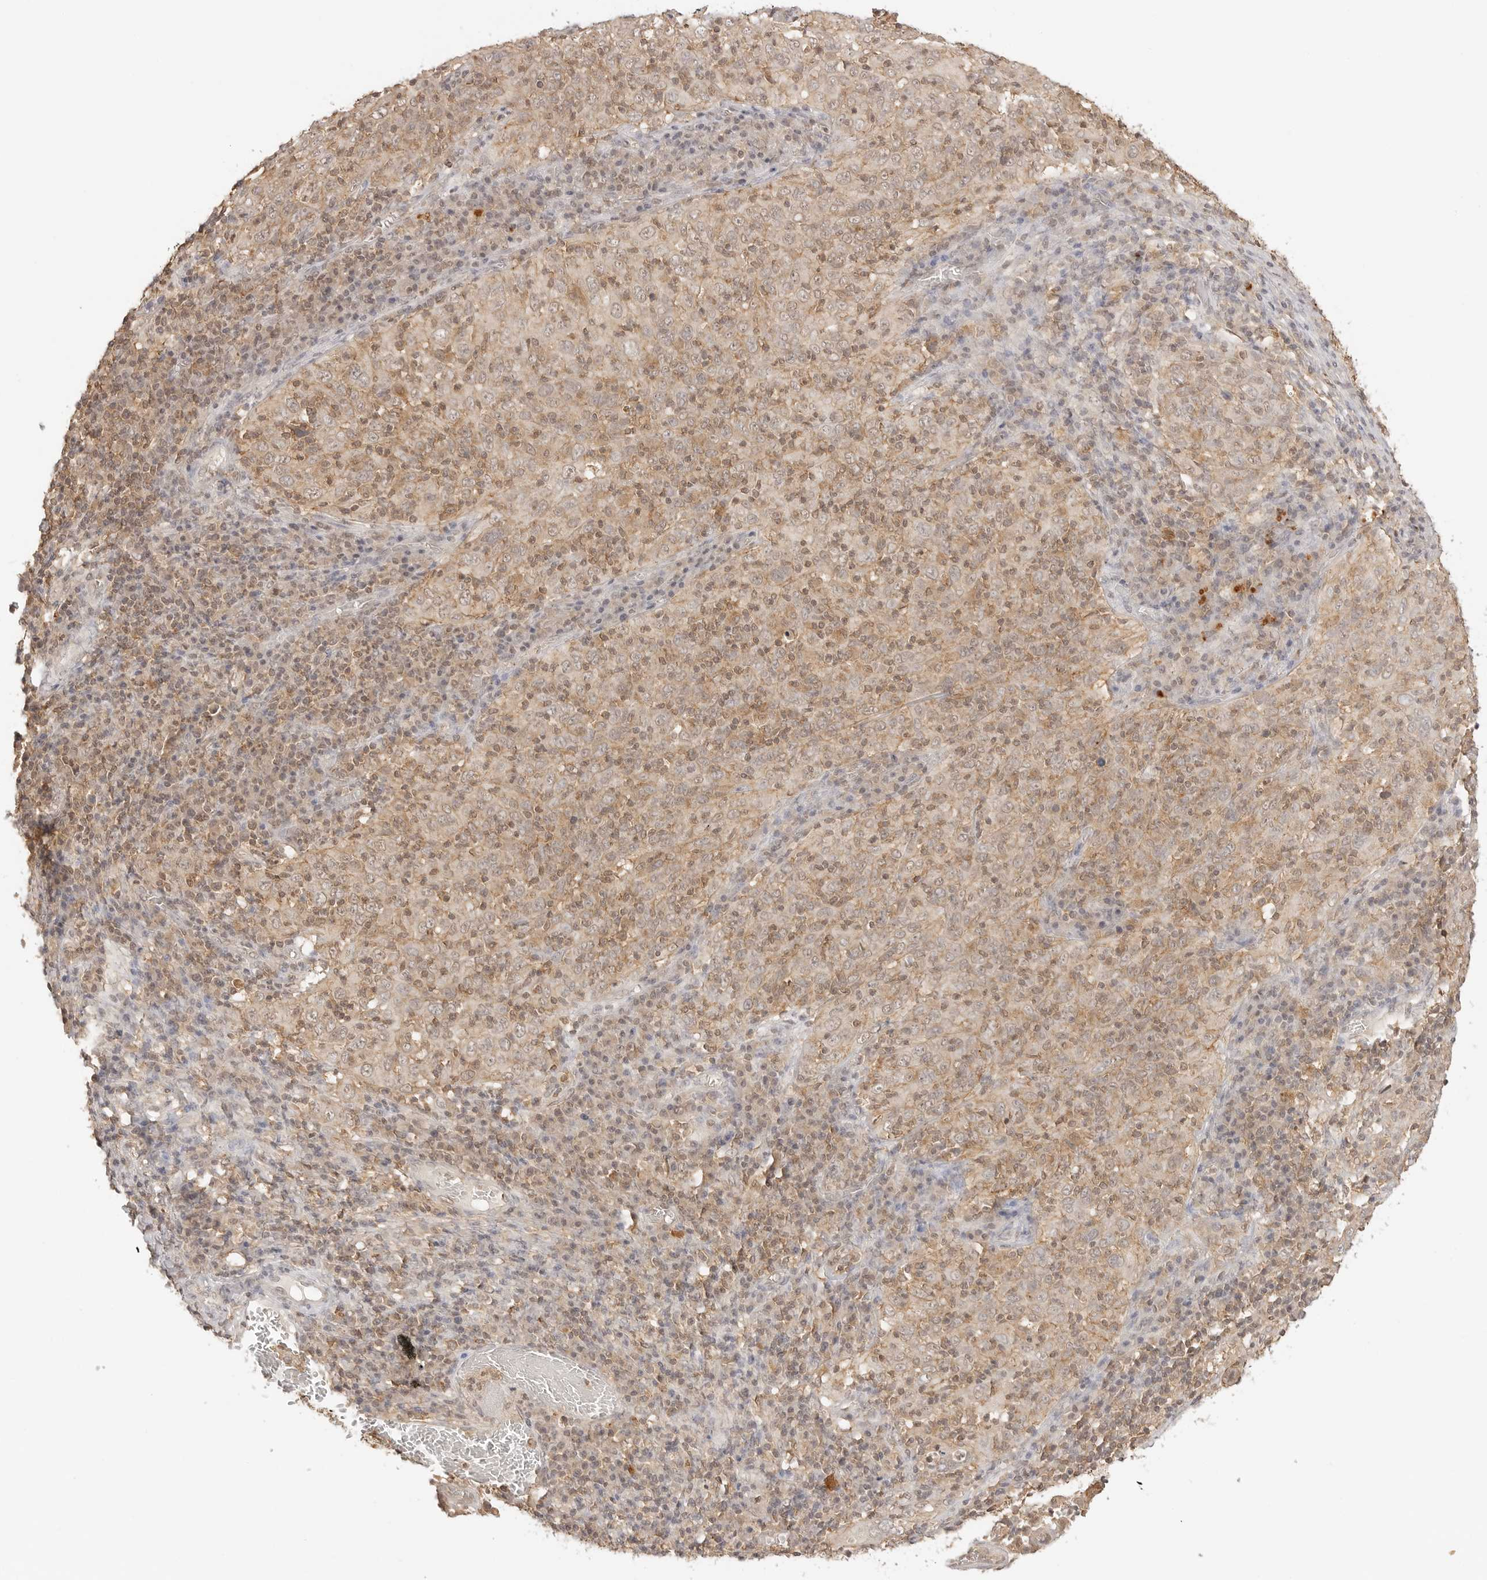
{"staining": {"intensity": "moderate", "quantity": ">75%", "location": "cytoplasmic/membranous"}, "tissue": "cervical cancer", "cell_type": "Tumor cells", "image_type": "cancer", "snomed": [{"axis": "morphology", "description": "Squamous cell carcinoma, NOS"}, {"axis": "topography", "description": "Cervix"}], "caption": "Moderate cytoplasmic/membranous positivity for a protein is present in approximately >75% of tumor cells of cervical cancer (squamous cell carcinoma) using immunohistochemistry (IHC).", "gene": "EPHA1", "patient": {"sex": "female", "age": 46}}